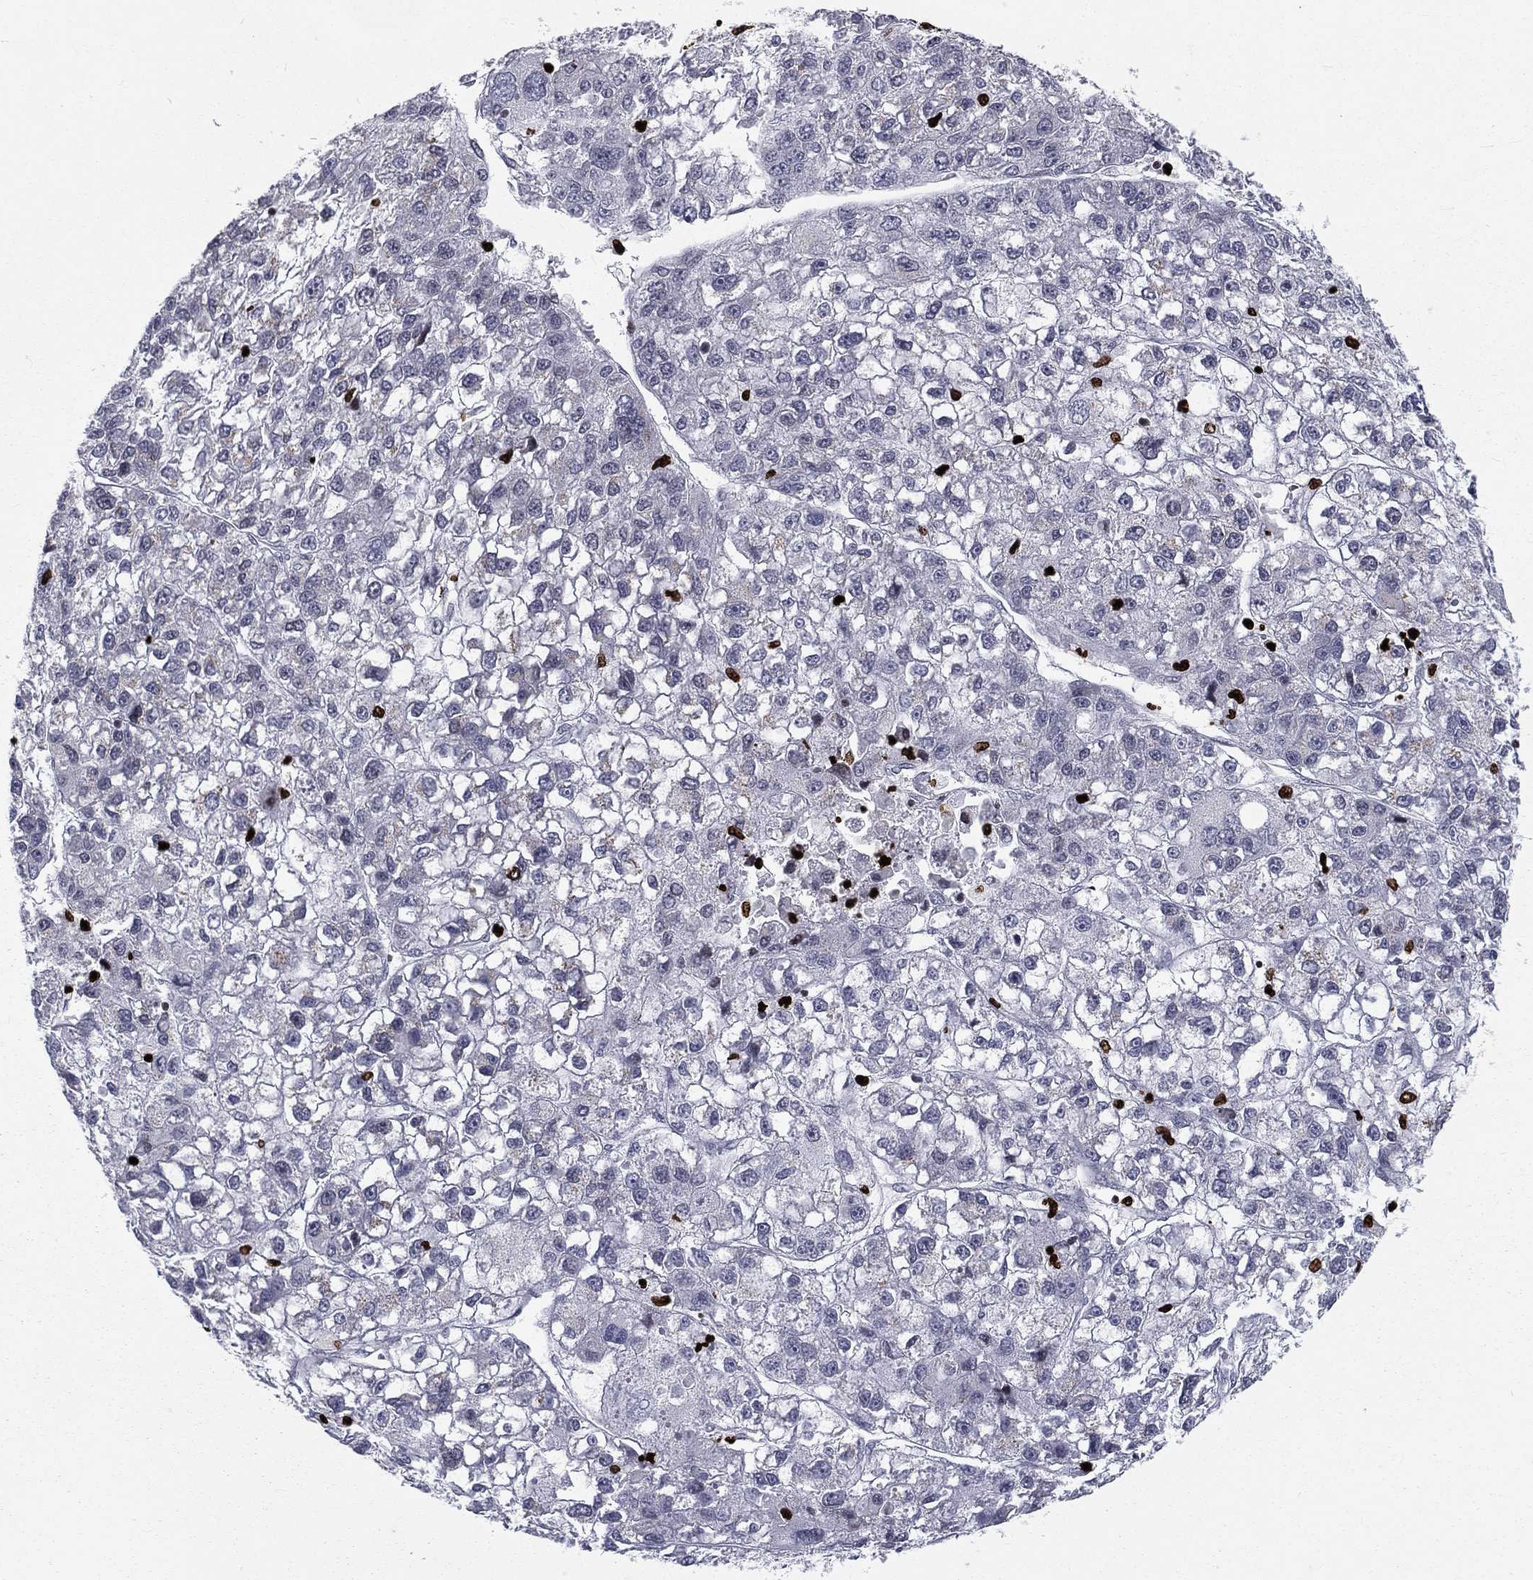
{"staining": {"intensity": "negative", "quantity": "none", "location": "none"}, "tissue": "liver cancer", "cell_type": "Tumor cells", "image_type": "cancer", "snomed": [{"axis": "morphology", "description": "Carcinoma, Hepatocellular, NOS"}, {"axis": "topography", "description": "Liver"}], "caption": "Tumor cells show no significant protein expression in liver cancer. (DAB (3,3'-diaminobenzidine) IHC, high magnification).", "gene": "MNDA", "patient": {"sex": "male", "age": 56}}